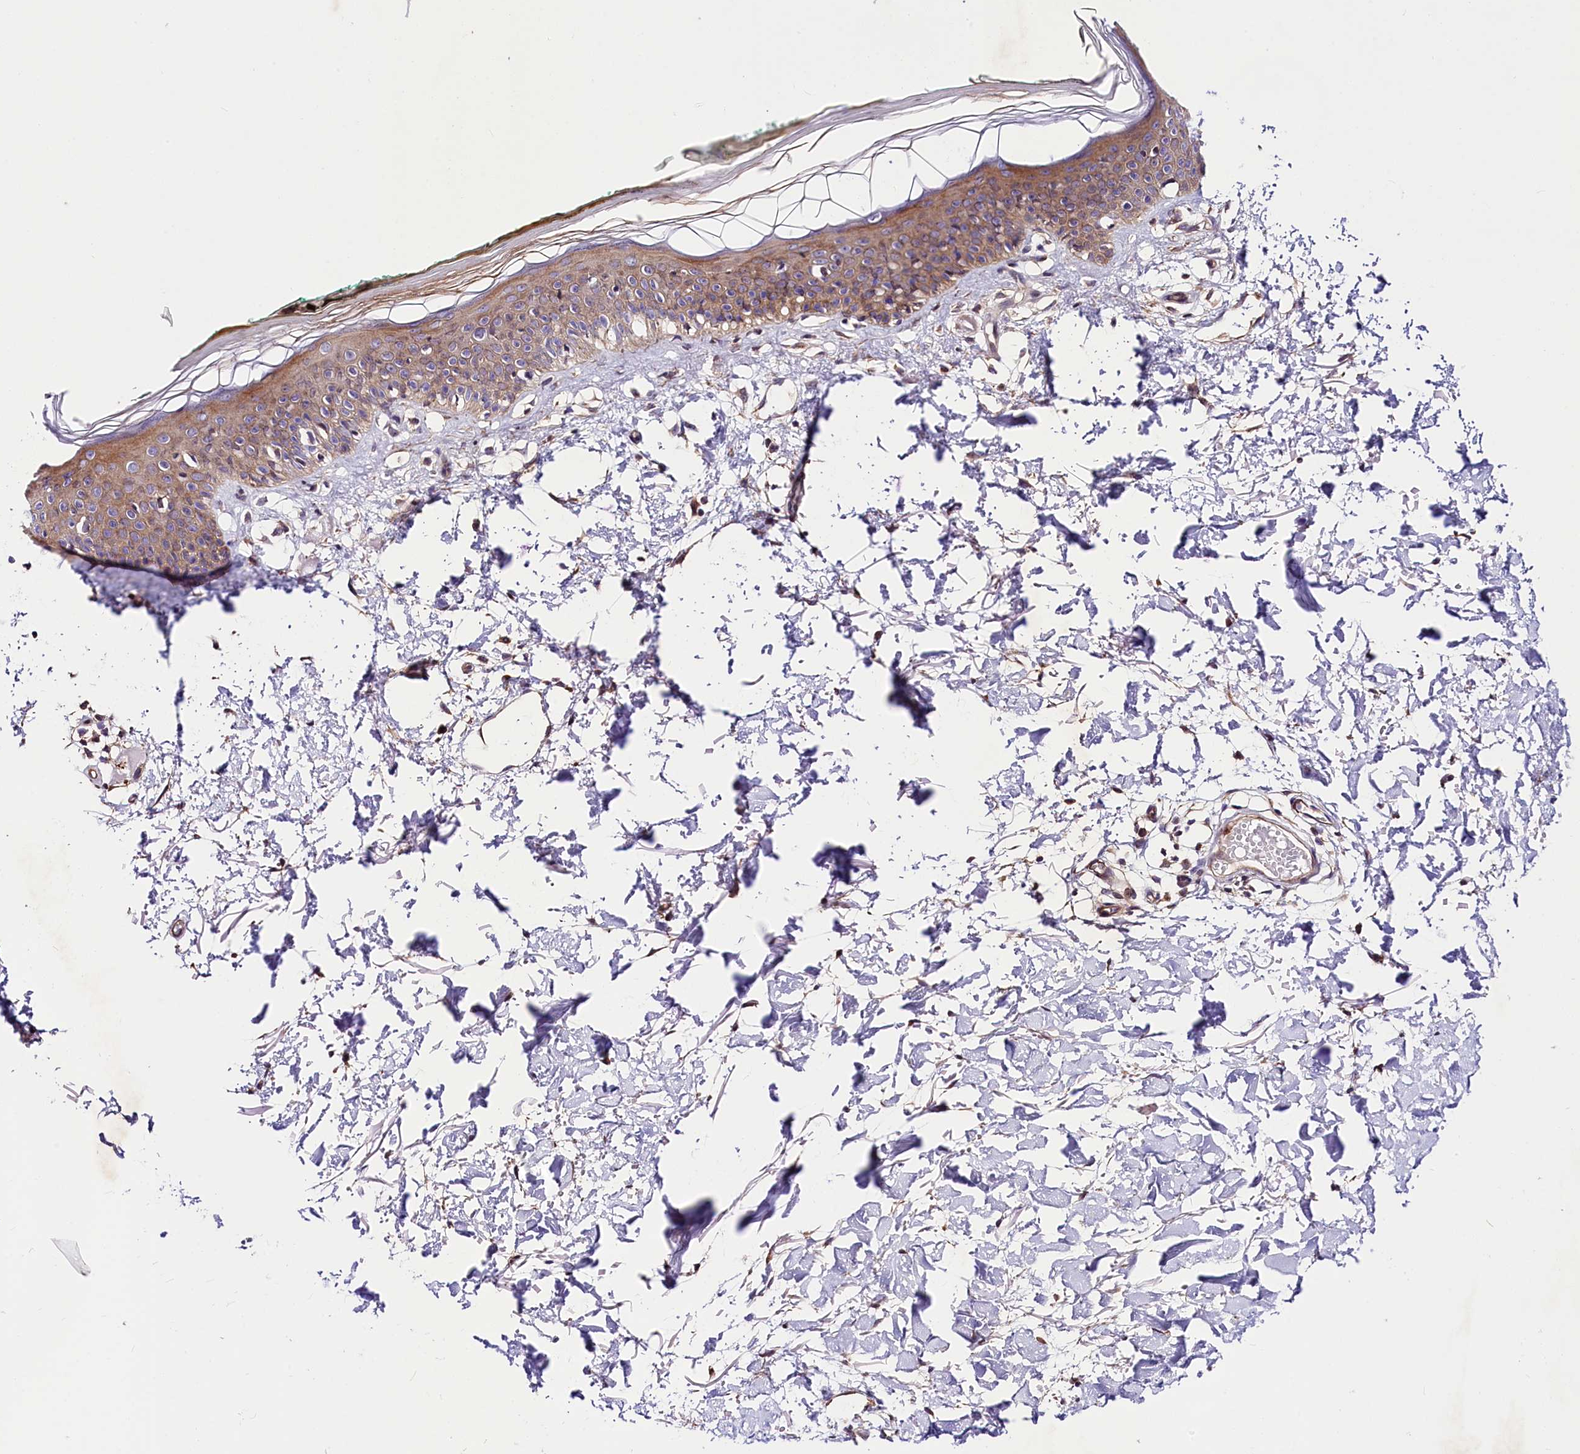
{"staining": {"intensity": "weak", "quantity": "25%-75%", "location": "cytoplasmic/membranous"}, "tissue": "skin", "cell_type": "Fibroblasts", "image_type": "normal", "snomed": [{"axis": "morphology", "description": "Normal tissue, NOS"}, {"axis": "topography", "description": "Skin"}], "caption": "Protein expression analysis of benign skin displays weak cytoplasmic/membranous expression in about 25%-75% of fibroblasts. The staining was performed using DAB (3,3'-diaminobenzidine) to visualize the protein expression in brown, while the nuclei were stained in blue with hematoxylin (Magnification: 20x).", "gene": "ARMC6", "patient": {"sex": "male", "age": 62}}